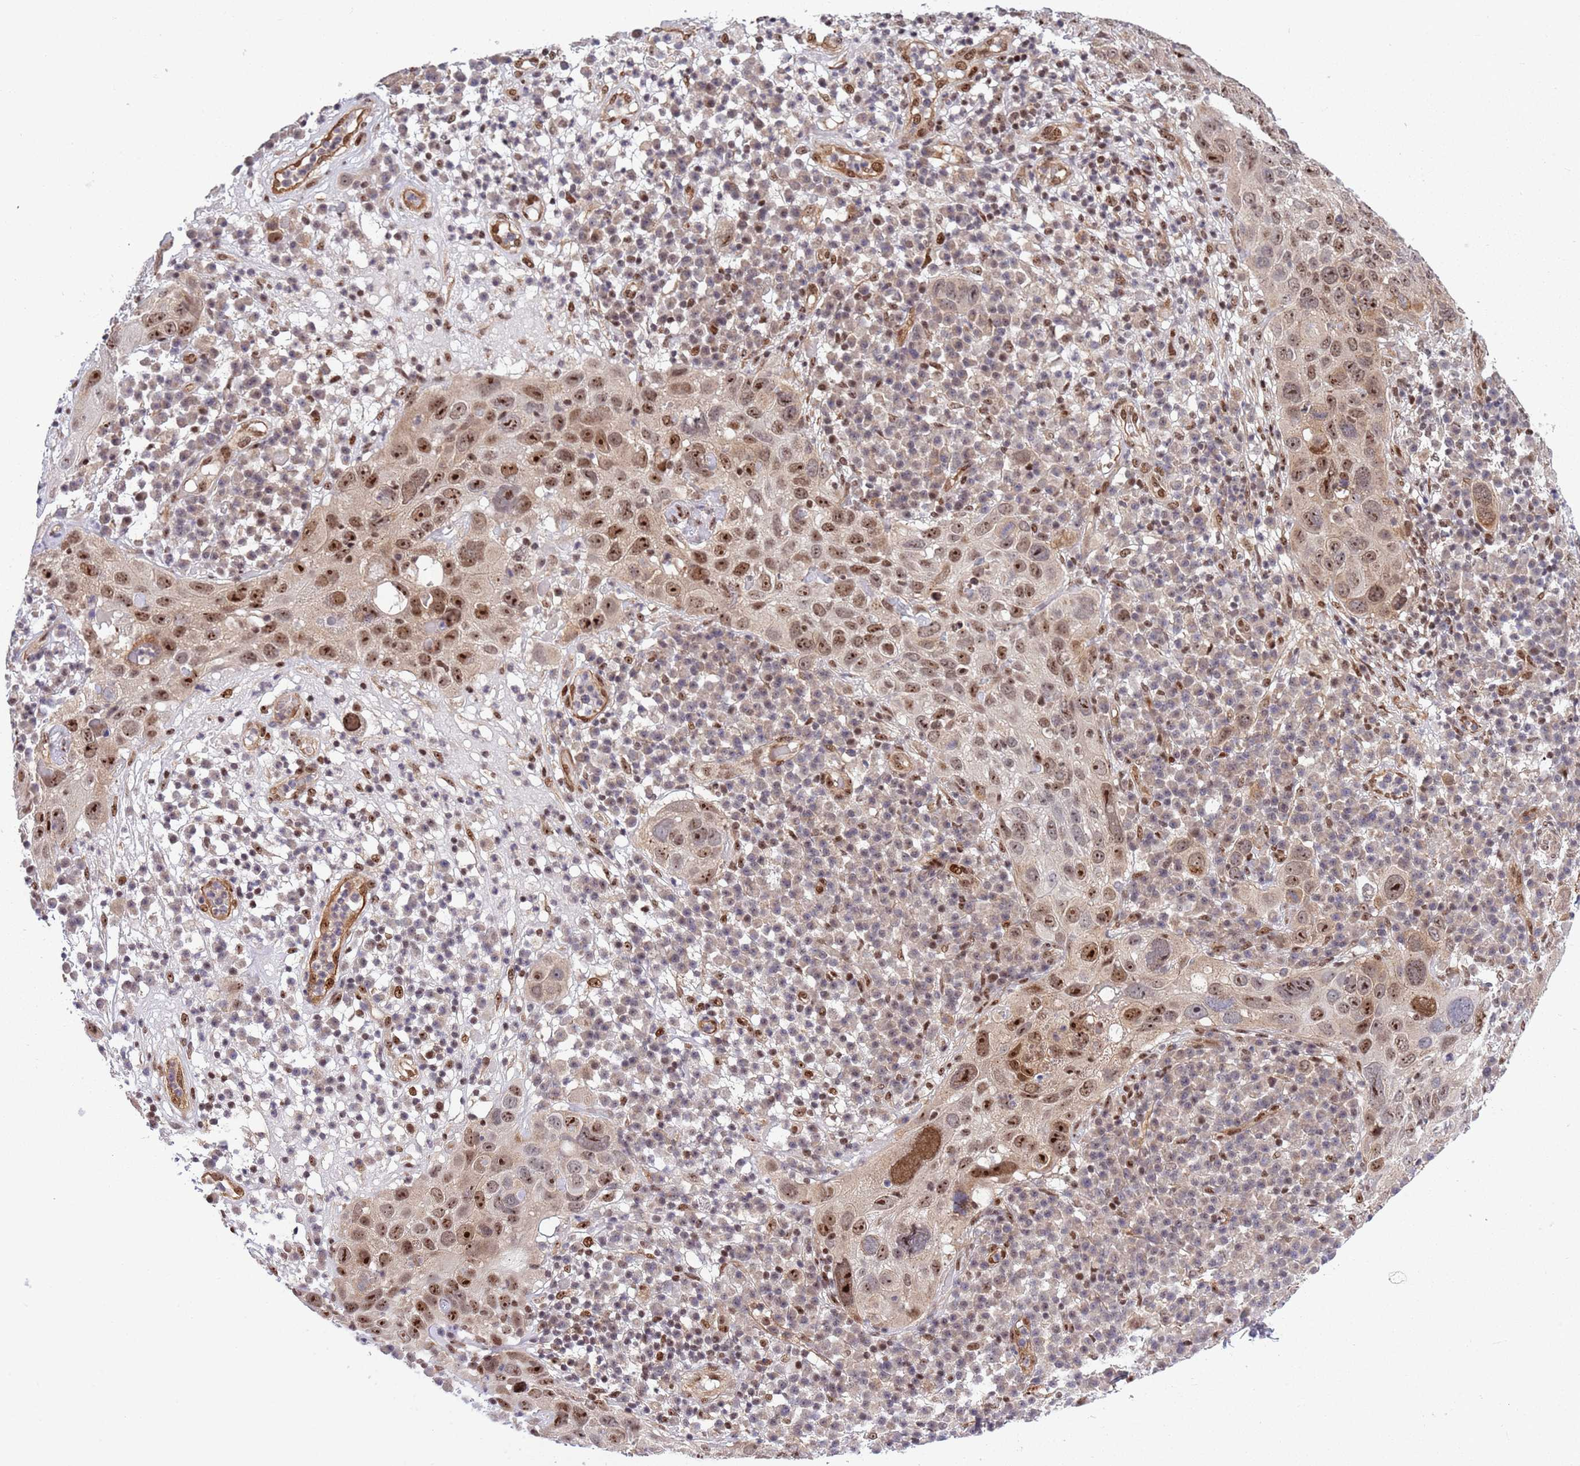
{"staining": {"intensity": "moderate", "quantity": ">75%", "location": "nuclear"}, "tissue": "skin cancer", "cell_type": "Tumor cells", "image_type": "cancer", "snomed": [{"axis": "morphology", "description": "Squamous cell carcinoma in situ, NOS"}, {"axis": "morphology", "description": "Squamous cell carcinoma, NOS"}, {"axis": "topography", "description": "Skin"}], "caption": "This micrograph reveals immunohistochemistry staining of human skin squamous cell carcinoma, with medium moderate nuclear staining in approximately >75% of tumor cells.", "gene": "TBX10", "patient": {"sex": "male", "age": 93}}